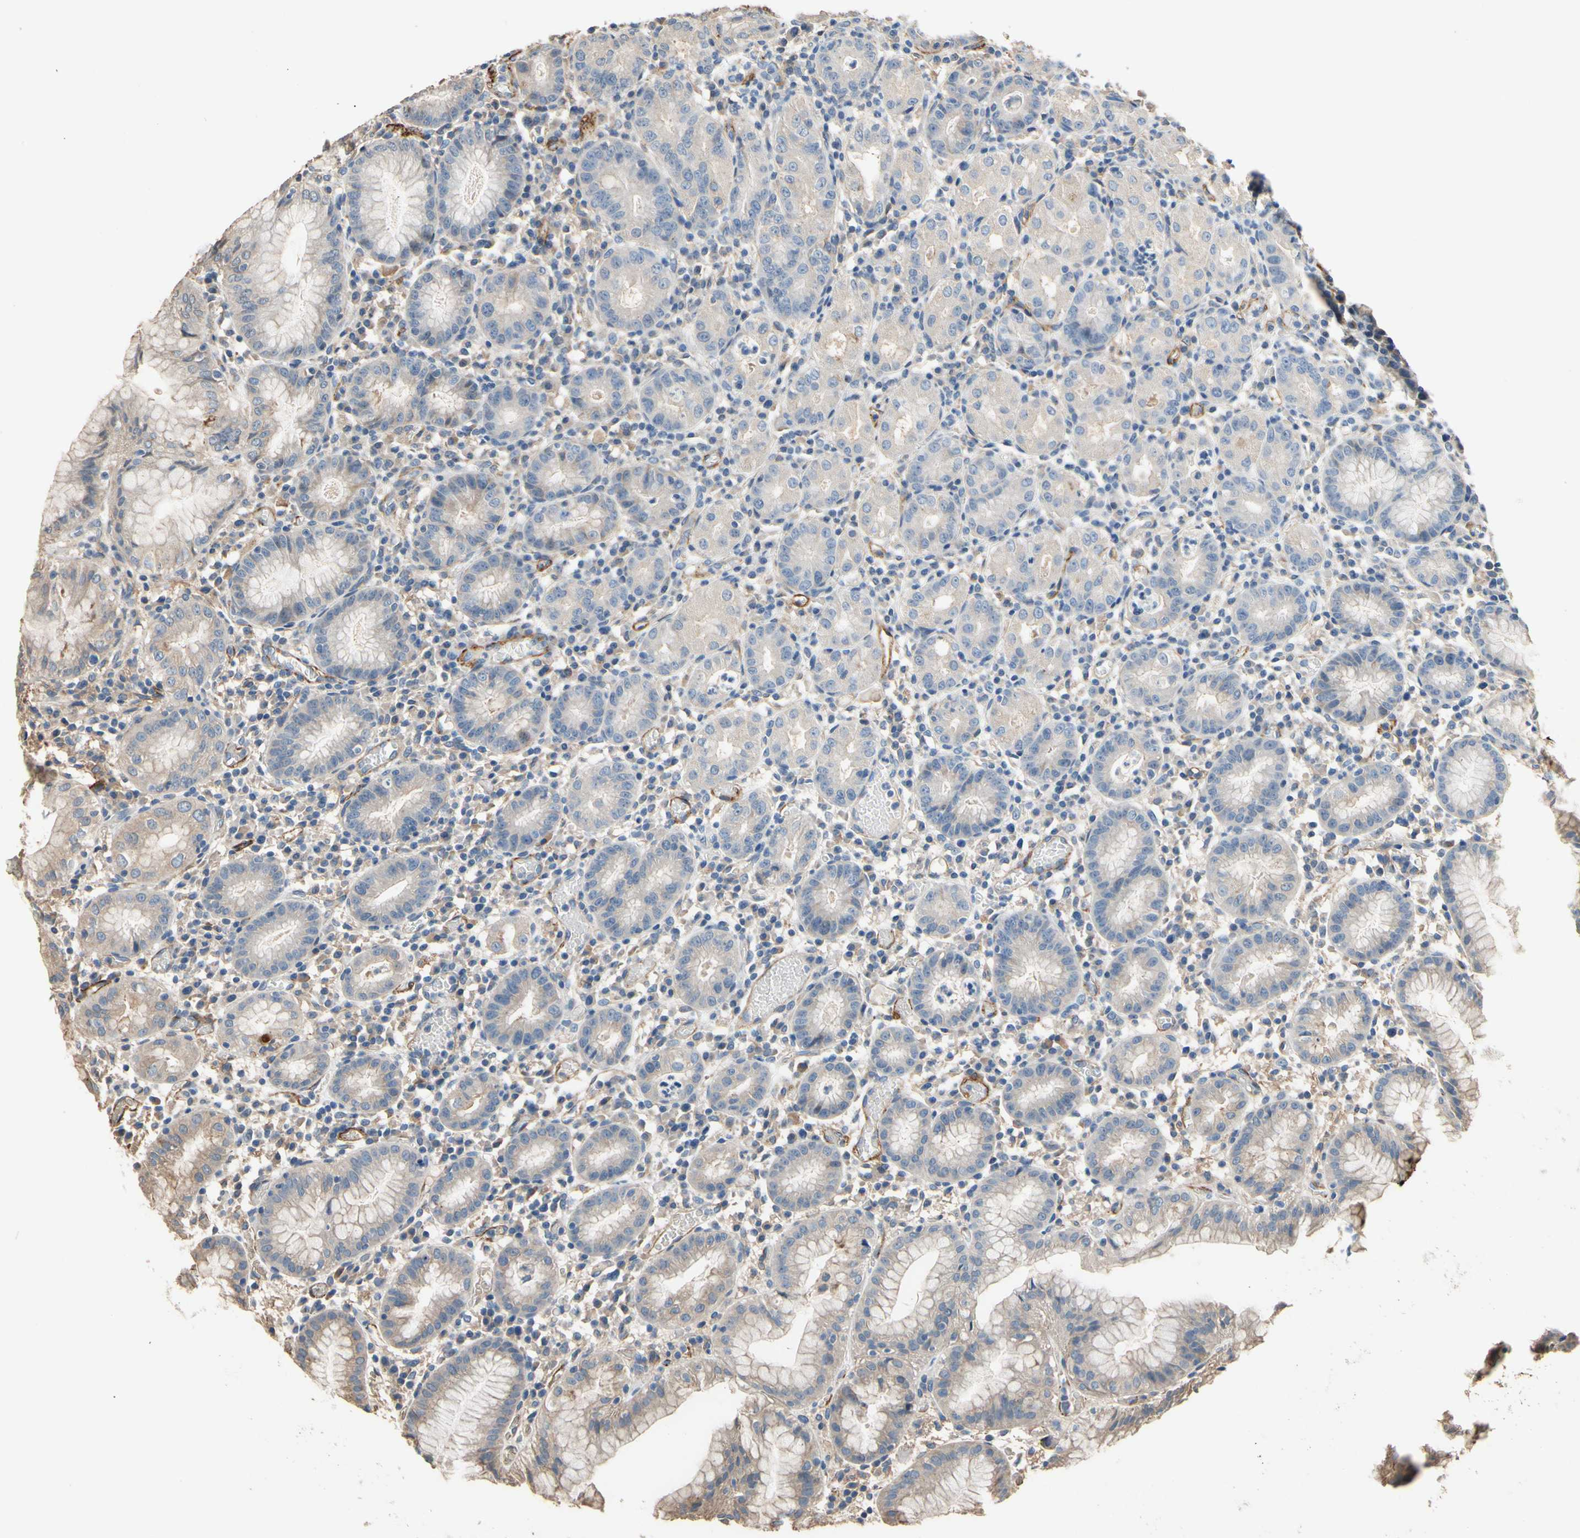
{"staining": {"intensity": "weak", "quantity": "25%-75%", "location": "cytoplasmic/membranous"}, "tissue": "stomach", "cell_type": "Glandular cells", "image_type": "normal", "snomed": [{"axis": "morphology", "description": "Normal tissue, NOS"}, {"axis": "topography", "description": "Stomach"}, {"axis": "topography", "description": "Stomach, lower"}], "caption": "The histopathology image shows a brown stain indicating the presence of a protein in the cytoplasmic/membranous of glandular cells in stomach.", "gene": "SUSD2", "patient": {"sex": "female", "age": 75}}